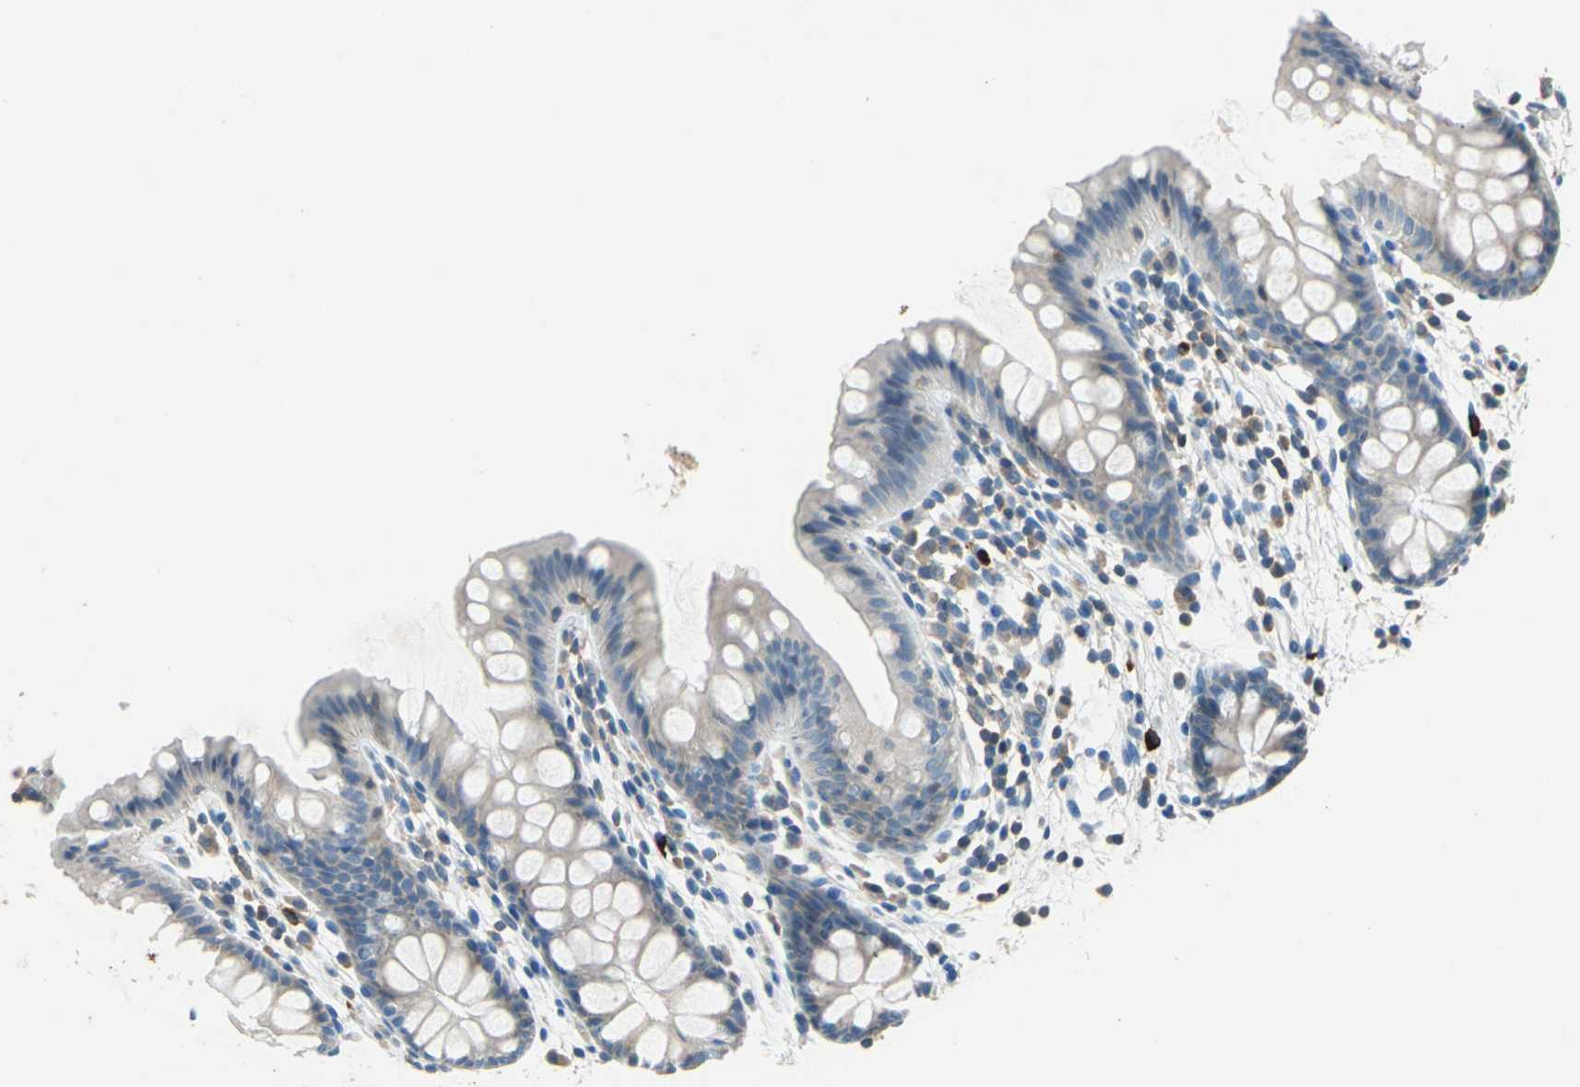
{"staining": {"intensity": "negative", "quantity": "none", "location": "none"}, "tissue": "colon", "cell_type": "Endothelial cells", "image_type": "normal", "snomed": [{"axis": "morphology", "description": "Normal tissue, NOS"}, {"axis": "topography", "description": "Smooth muscle"}, {"axis": "topography", "description": "Colon"}], "caption": "This is a photomicrograph of immunohistochemistry (IHC) staining of unremarkable colon, which shows no expression in endothelial cells. (DAB (3,3'-diaminobenzidine) IHC with hematoxylin counter stain).", "gene": "CPA3", "patient": {"sex": "male", "age": 67}}